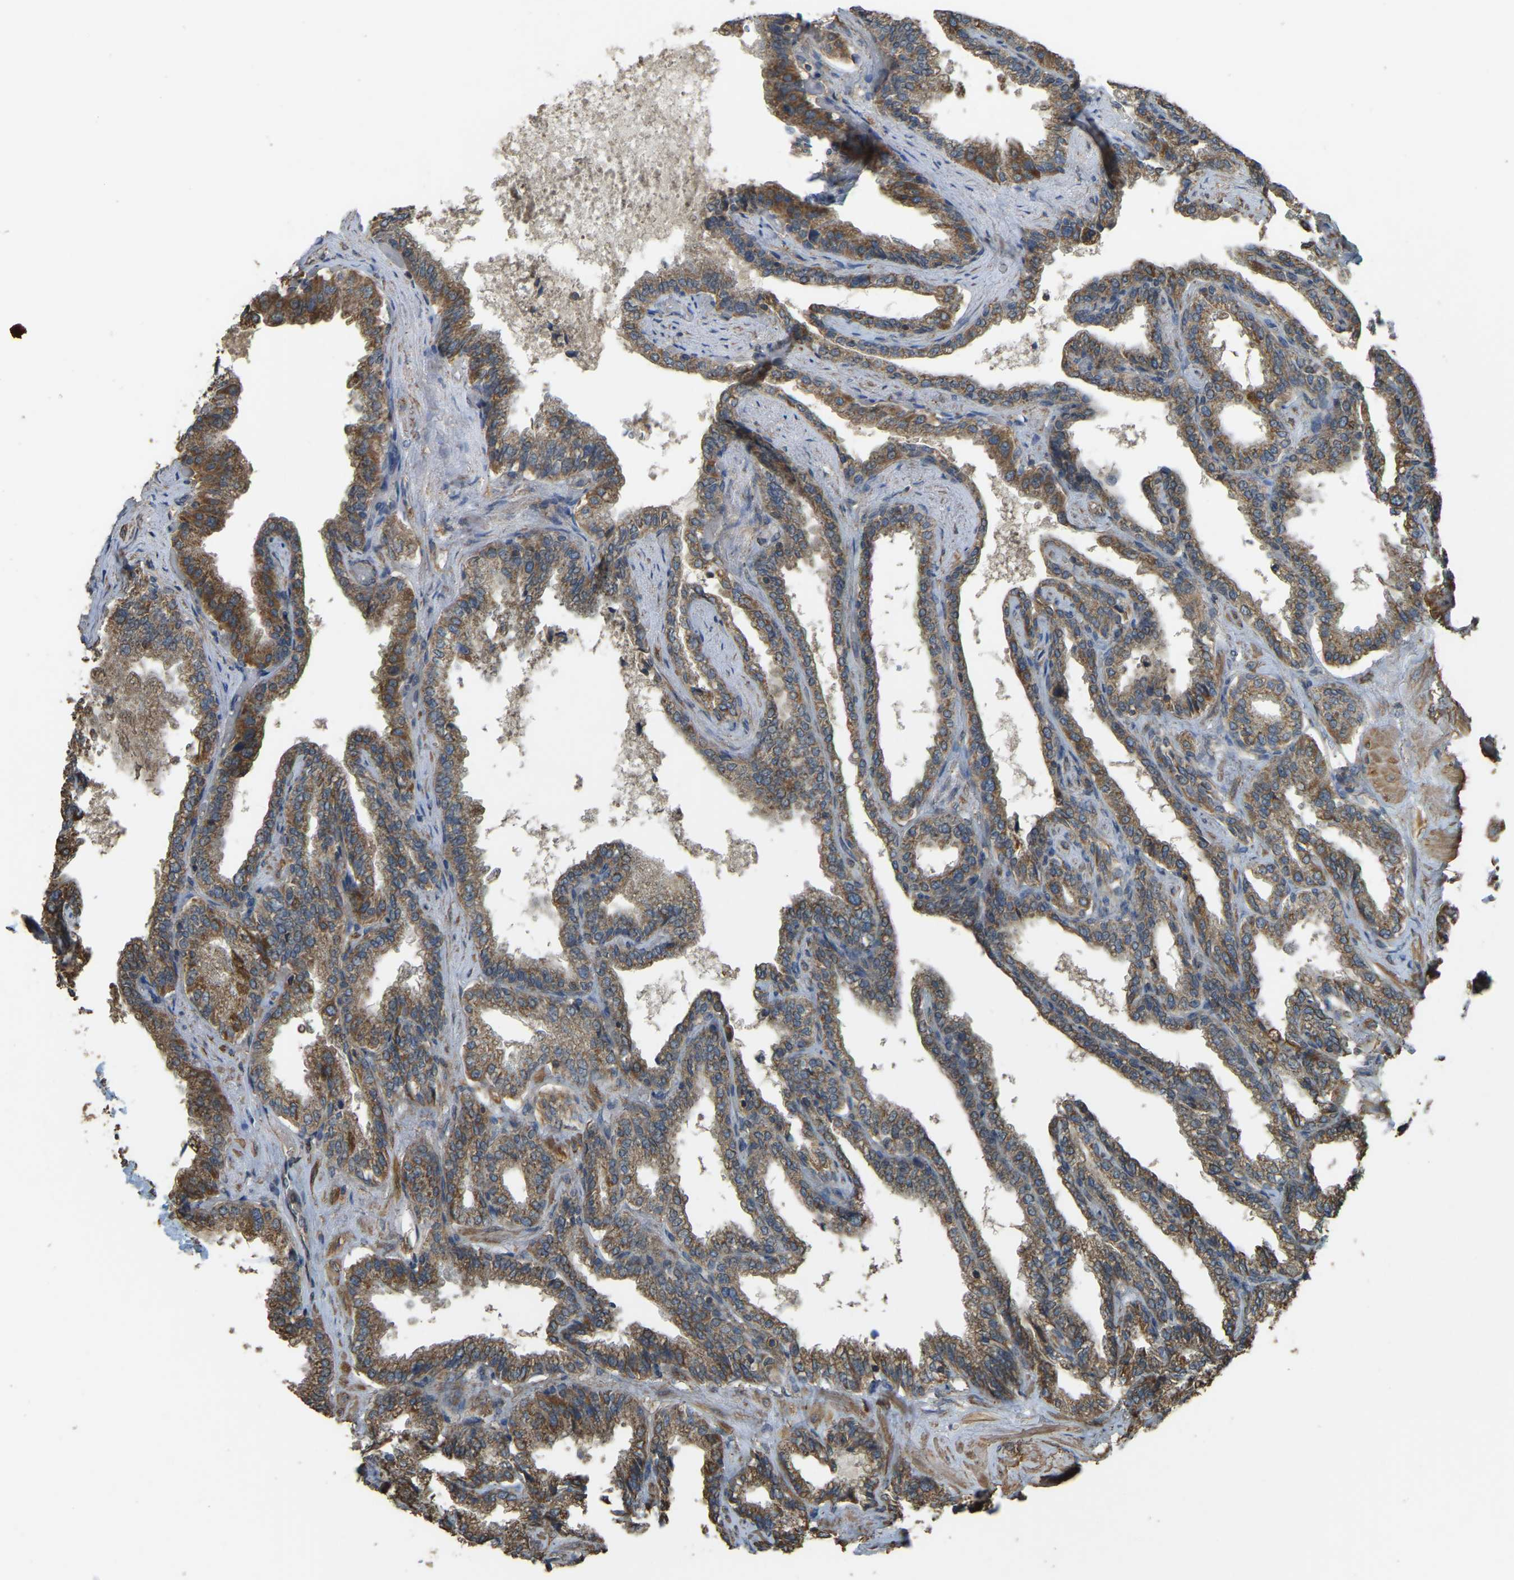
{"staining": {"intensity": "moderate", "quantity": ">75%", "location": "cytoplasmic/membranous"}, "tissue": "seminal vesicle", "cell_type": "Glandular cells", "image_type": "normal", "snomed": [{"axis": "morphology", "description": "Normal tissue, NOS"}, {"axis": "topography", "description": "Seminal veicle"}], "caption": "Immunohistochemistry staining of benign seminal vesicle, which displays medium levels of moderate cytoplasmic/membranous expression in approximately >75% of glandular cells indicating moderate cytoplasmic/membranous protein staining. The staining was performed using DAB (brown) for protein detection and nuclei were counterstained in hematoxylin (blue).", "gene": "GNG2", "patient": {"sex": "male", "age": 46}}